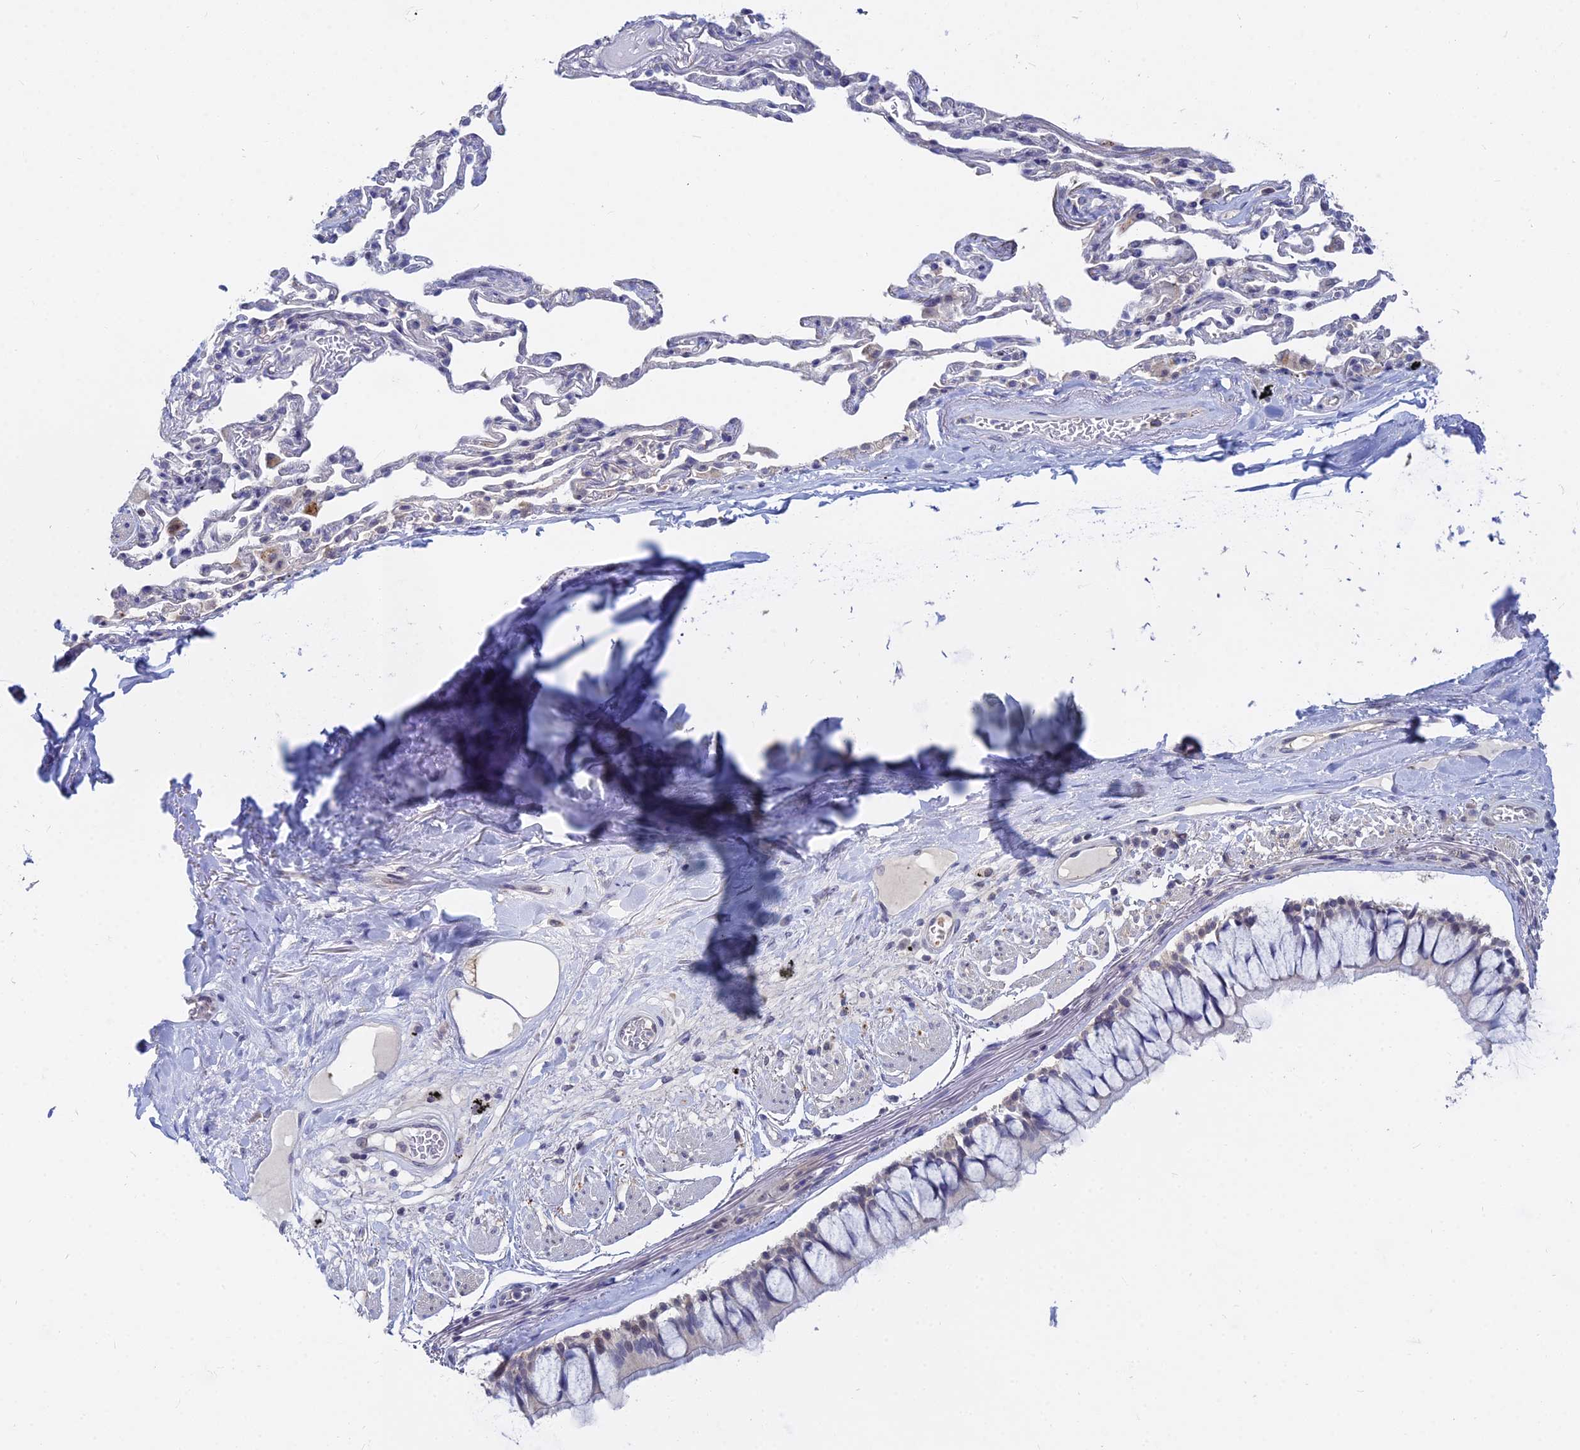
{"staining": {"intensity": "weak", "quantity": "<25%", "location": "cytoplasmic/membranous"}, "tissue": "bronchus", "cell_type": "Respiratory epithelial cells", "image_type": "normal", "snomed": [{"axis": "morphology", "description": "Normal tissue, NOS"}, {"axis": "topography", "description": "Bronchus"}], "caption": "Immunohistochemistry of normal human bronchus reveals no expression in respiratory epithelial cells. (DAB (3,3'-diaminobenzidine) immunohistochemistry (IHC) with hematoxylin counter stain).", "gene": "B3GALT4", "patient": {"sex": "male", "age": 65}}